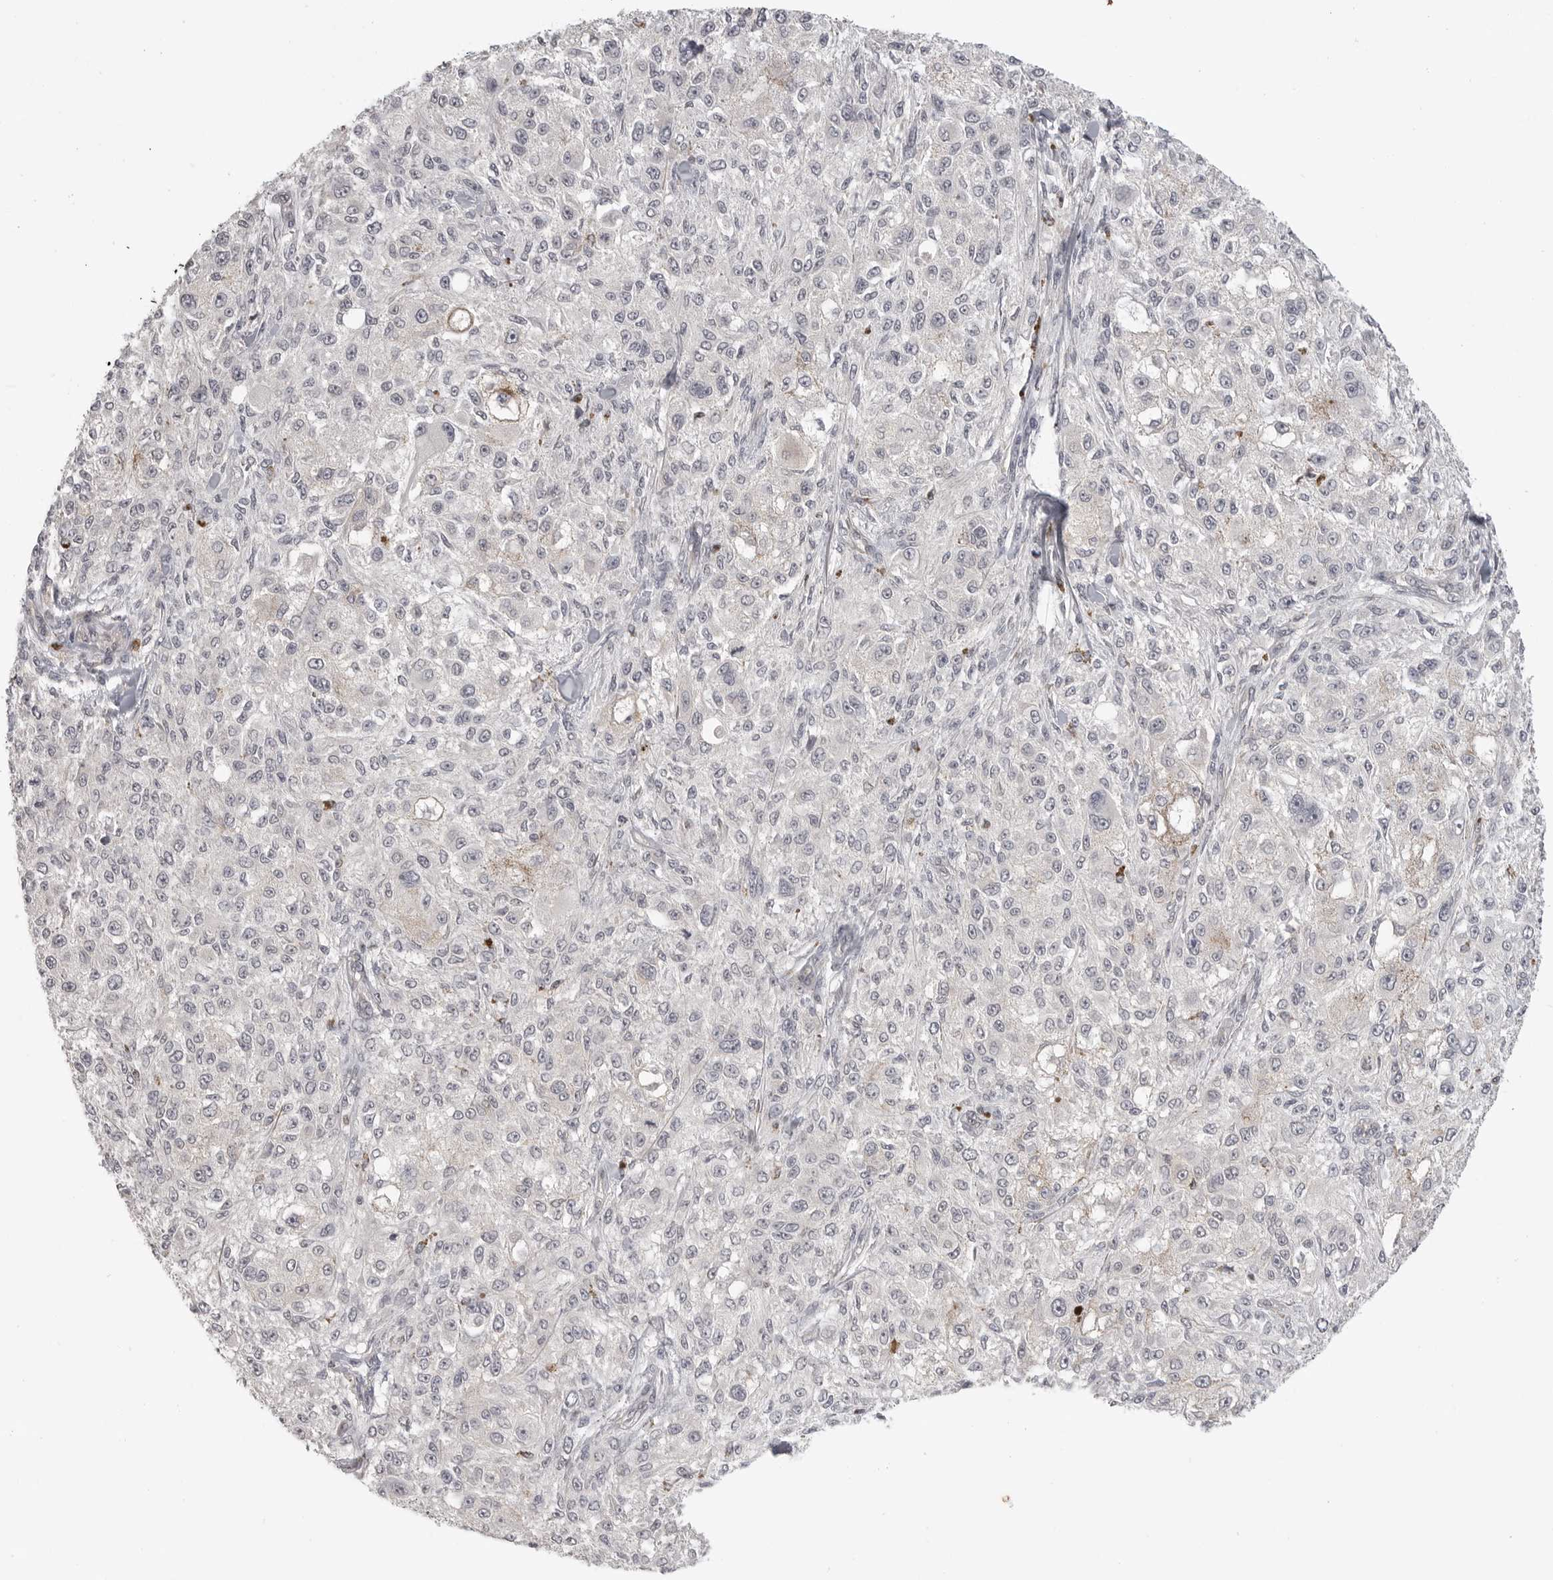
{"staining": {"intensity": "negative", "quantity": "none", "location": "none"}, "tissue": "melanoma", "cell_type": "Tumor cells", "image_type": "cancer", "snomed": [{"axis": "morphology", "description": "Necrosis, NOS"}, {"axis": "morphology", "description": "Malignant melanoma, NOS"}, {"axis": "topography", "description": "Skin"}], "caption": "Protein analysis of malignant melanoma displays no significant expression in tumor cells.", "gene": "IFNGR1", "patient": {"sex": "female", "age": 87}}